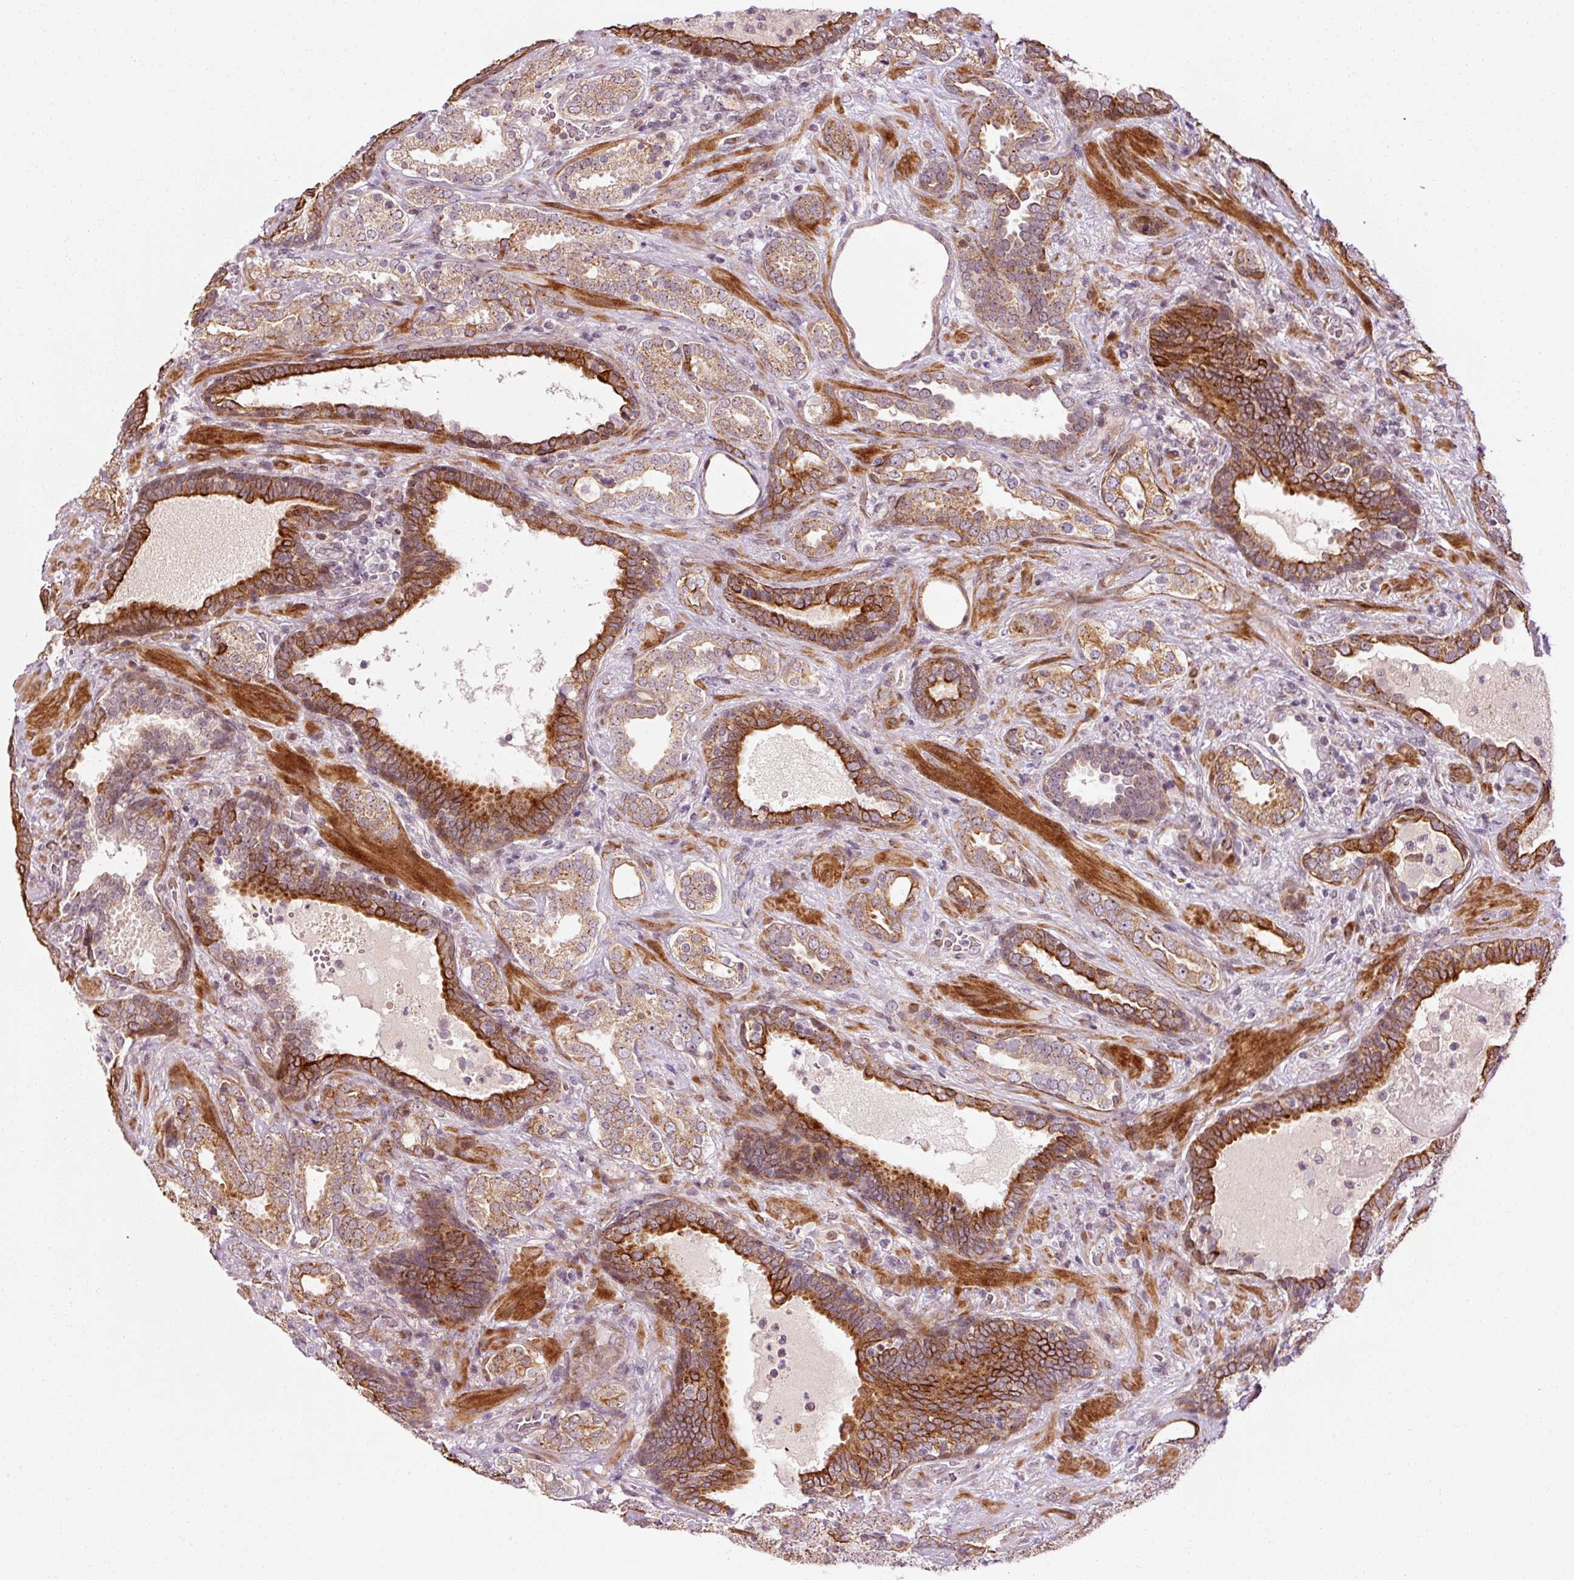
{"staining": {"intensity": "moderate", "quantity": "25%-75%", "location": "cytoplasmic/membranous"}, "tissue": "prostate cancer", "cell_type": "Tumor cells", "image_type": "cancer", "snomed": [{"axis": "morphology", "description": "Adenocarcinoma, High grade"}, {"axis": "topography", "description": "Prostate"}], "caption": "Protein positivity by immunohistochemistry reveals moderate cytoplasmic/membranous staining in about 25%-75% of tumor cells in prostate cancer (adenocarcinoma (high-grade)).", "gene": "ANKRD20A1", "patient": {"sex": "male", "age": 65}}